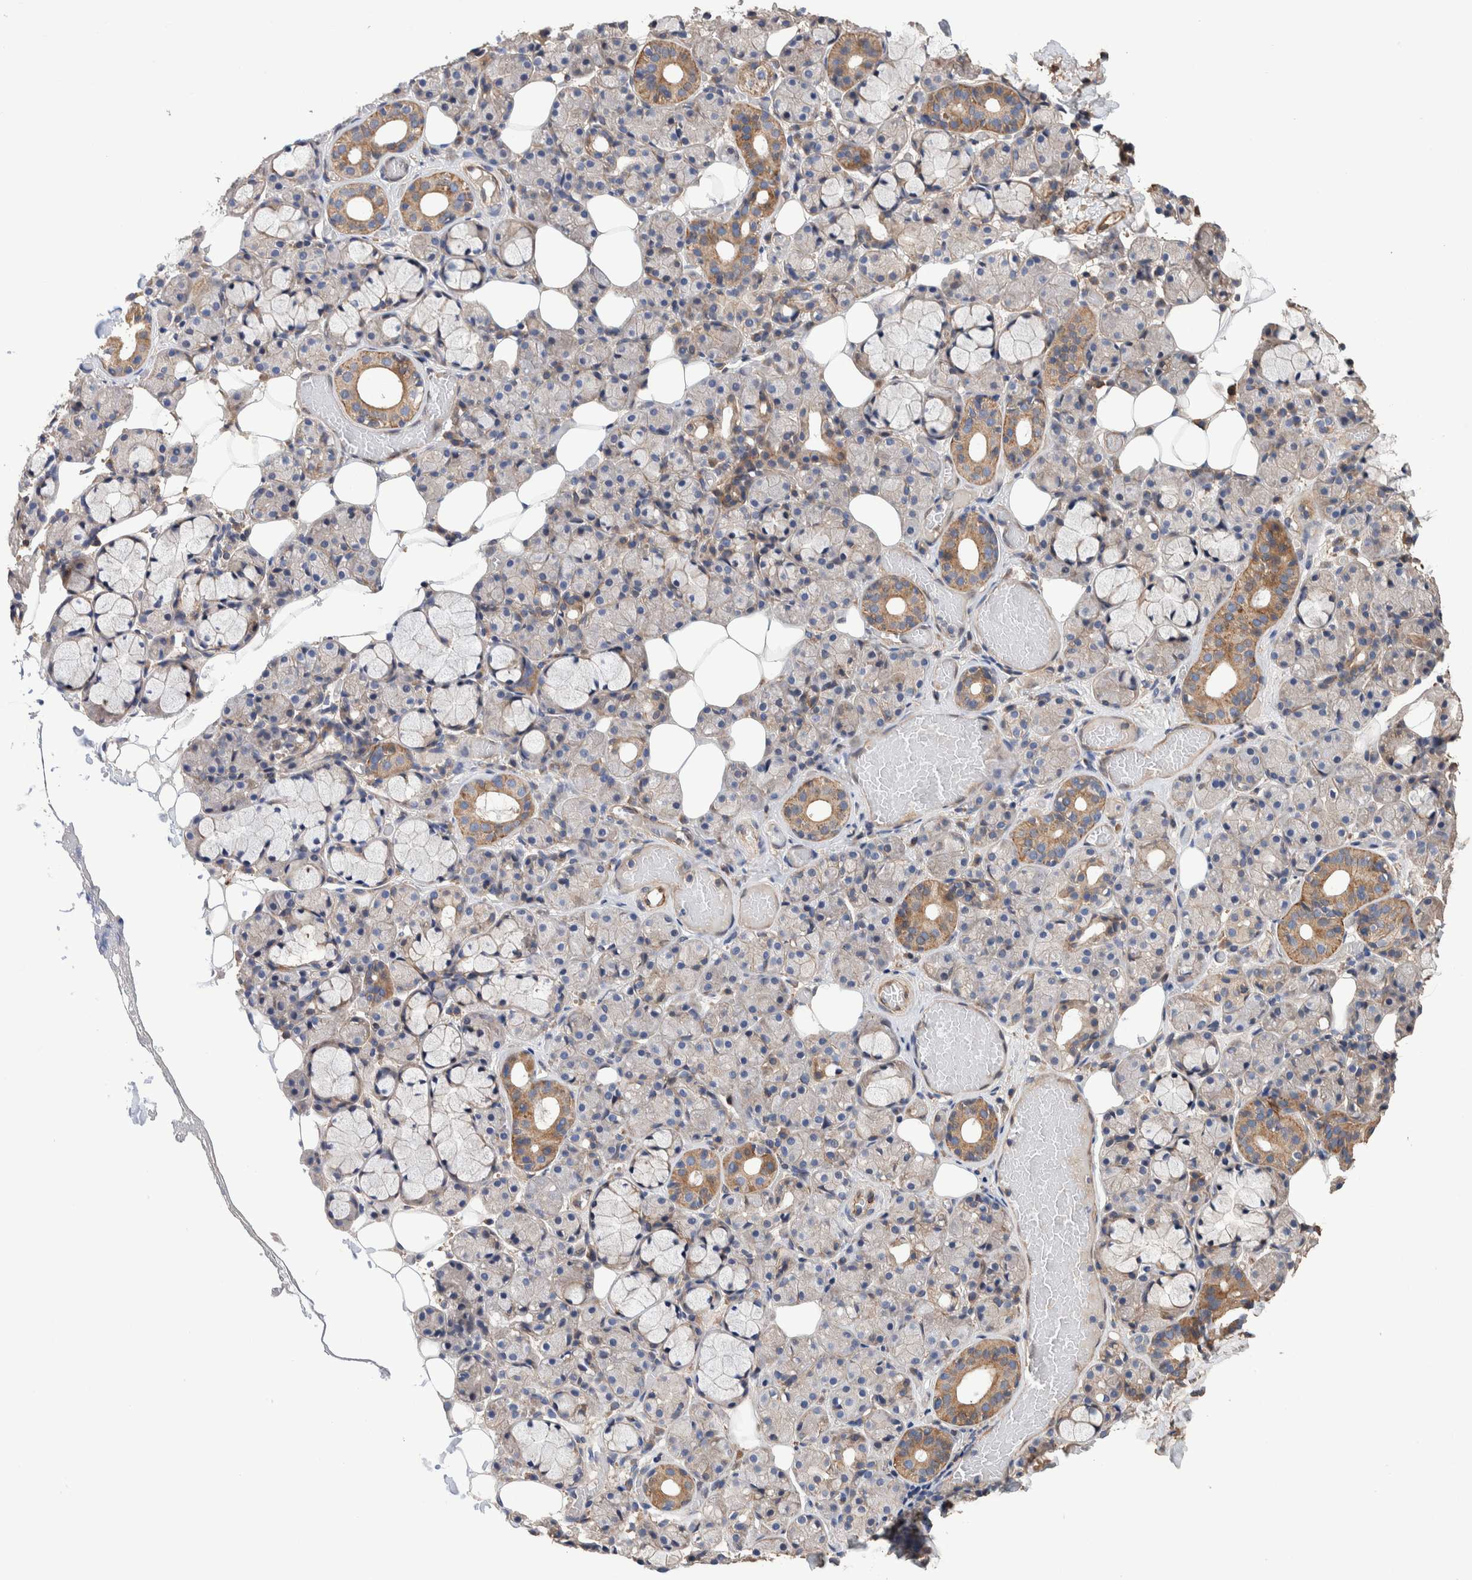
{"staining": {"intensity": "moderate", "quantity": "<25%", "location": "cytoplasmic/membranous"}, "tissue": "salivary gland", "cell_type": "Glandular cells", "image_type": "normal", "snomed": [{"axis": "morphology", "description": "Normal tissue, NOS"}, {"axis": "topography", "description": "Salivary gland"}], "caption": "A photomicrograph of salivary gland stained for a protein reveals moderate cytoplasmic/membranous brown staining in glandular cells.", "gene": "SLC45A4", "patient": {"sex": "male", "age": 63}}